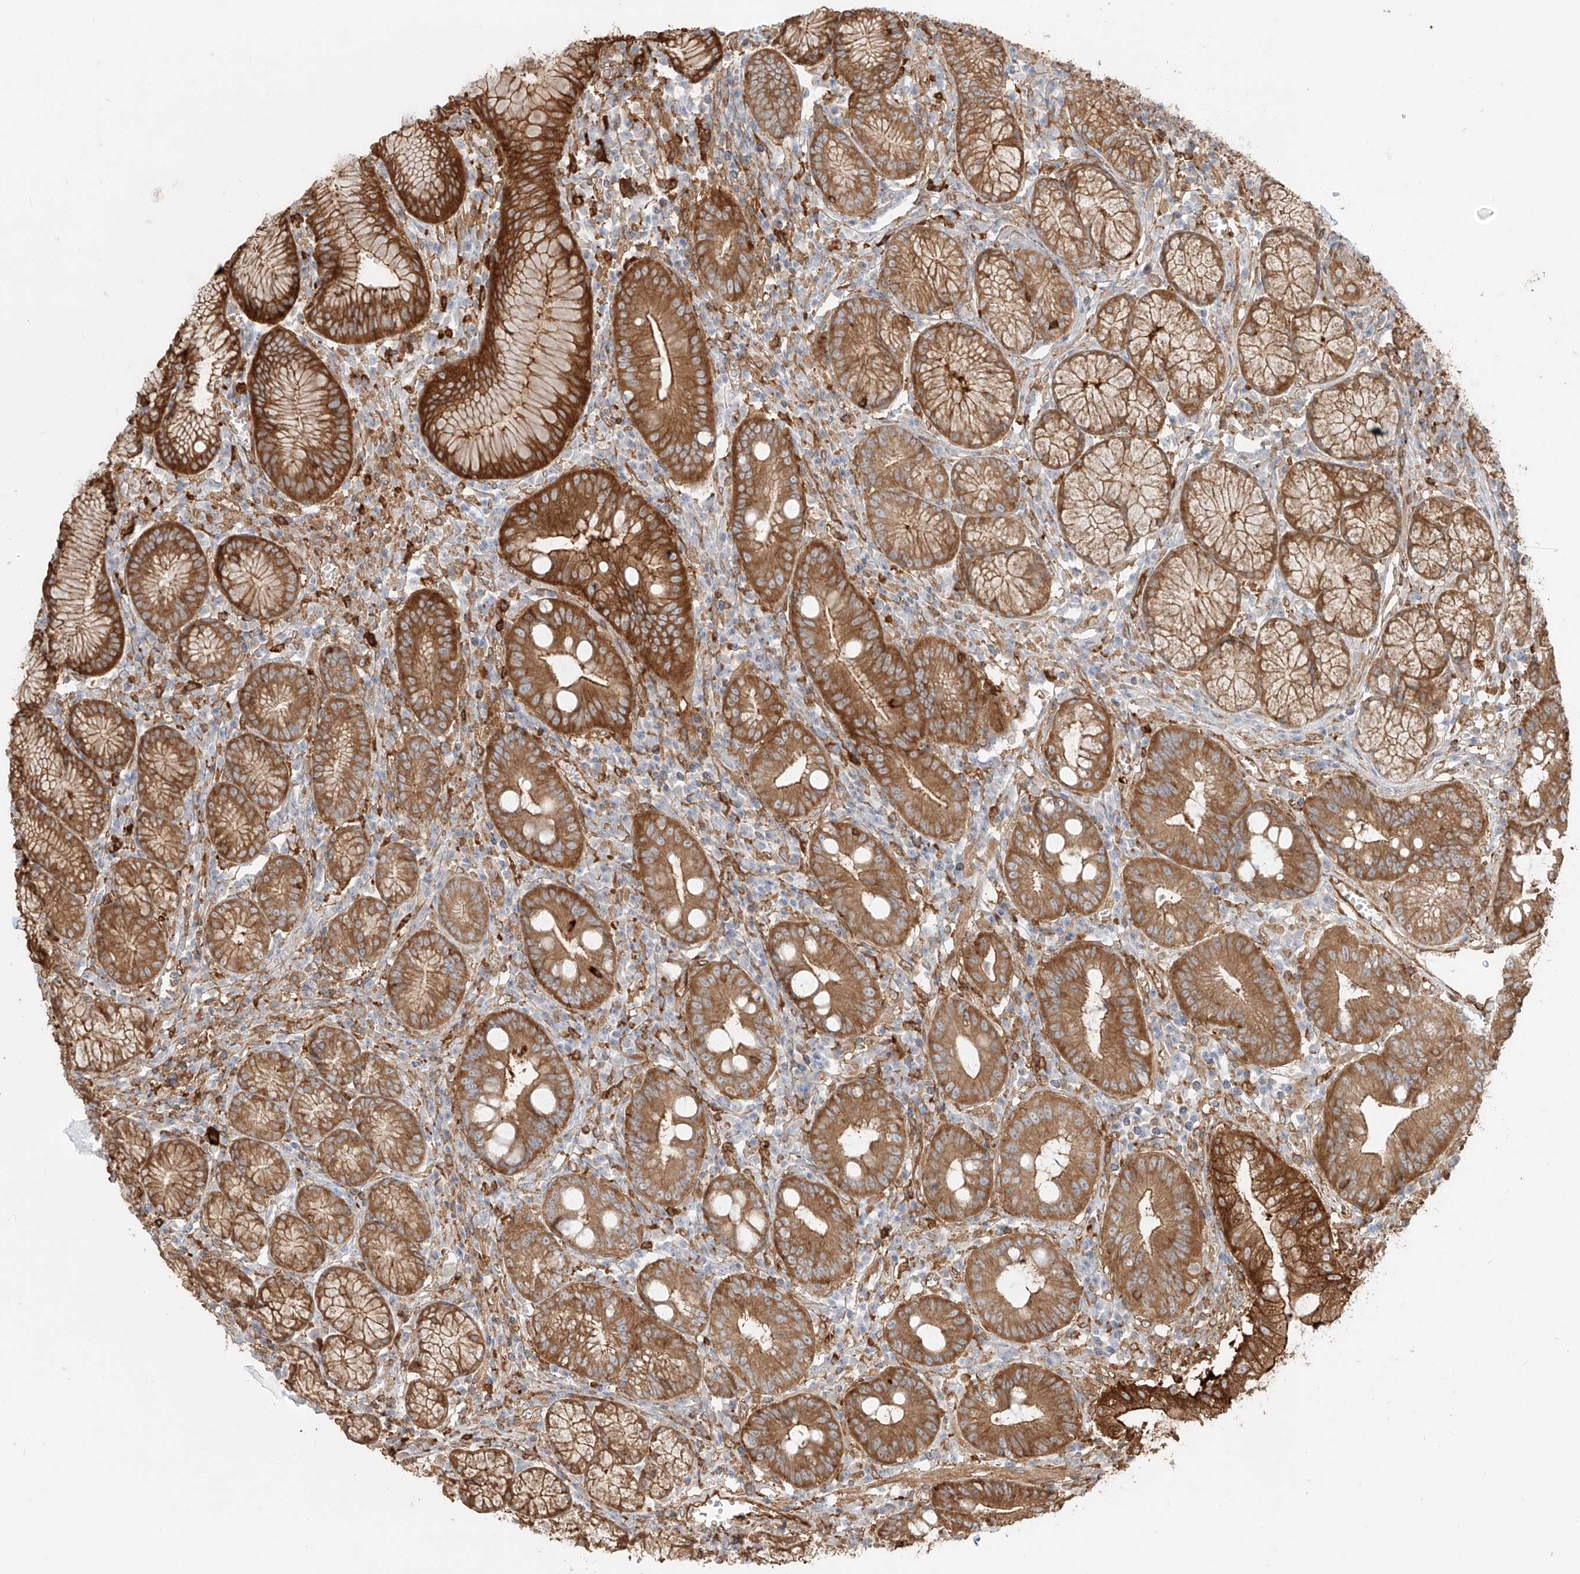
{"staining": {"intensity": "moderate", "quantity": ">75%", "location": "cytoplasmic/membranous"}, "tissue": "stomach", "cell_type": "Glandular cells", "image_type": "normal", "snomed": [{"axis": "morphology", "description": "Normal tissue, NOS"}, {"axis": "topography", "description": "Stomach"}], "caption": "Immunohistochemistry staining of normal stomach, which displays medium levels of moderate cytoplasmic/membranous staining in approximately >75% of glandular cells indicating moderate cytoplasmic/membranous protein staining. The staining was performed using DAB (3,3'-diaminobenzidine) (brown) for protein detection and nuclei were counterstained in hematoxylin (blue).", "gene": "SNX9", "patient": {"sex": "male", "age": 55}}